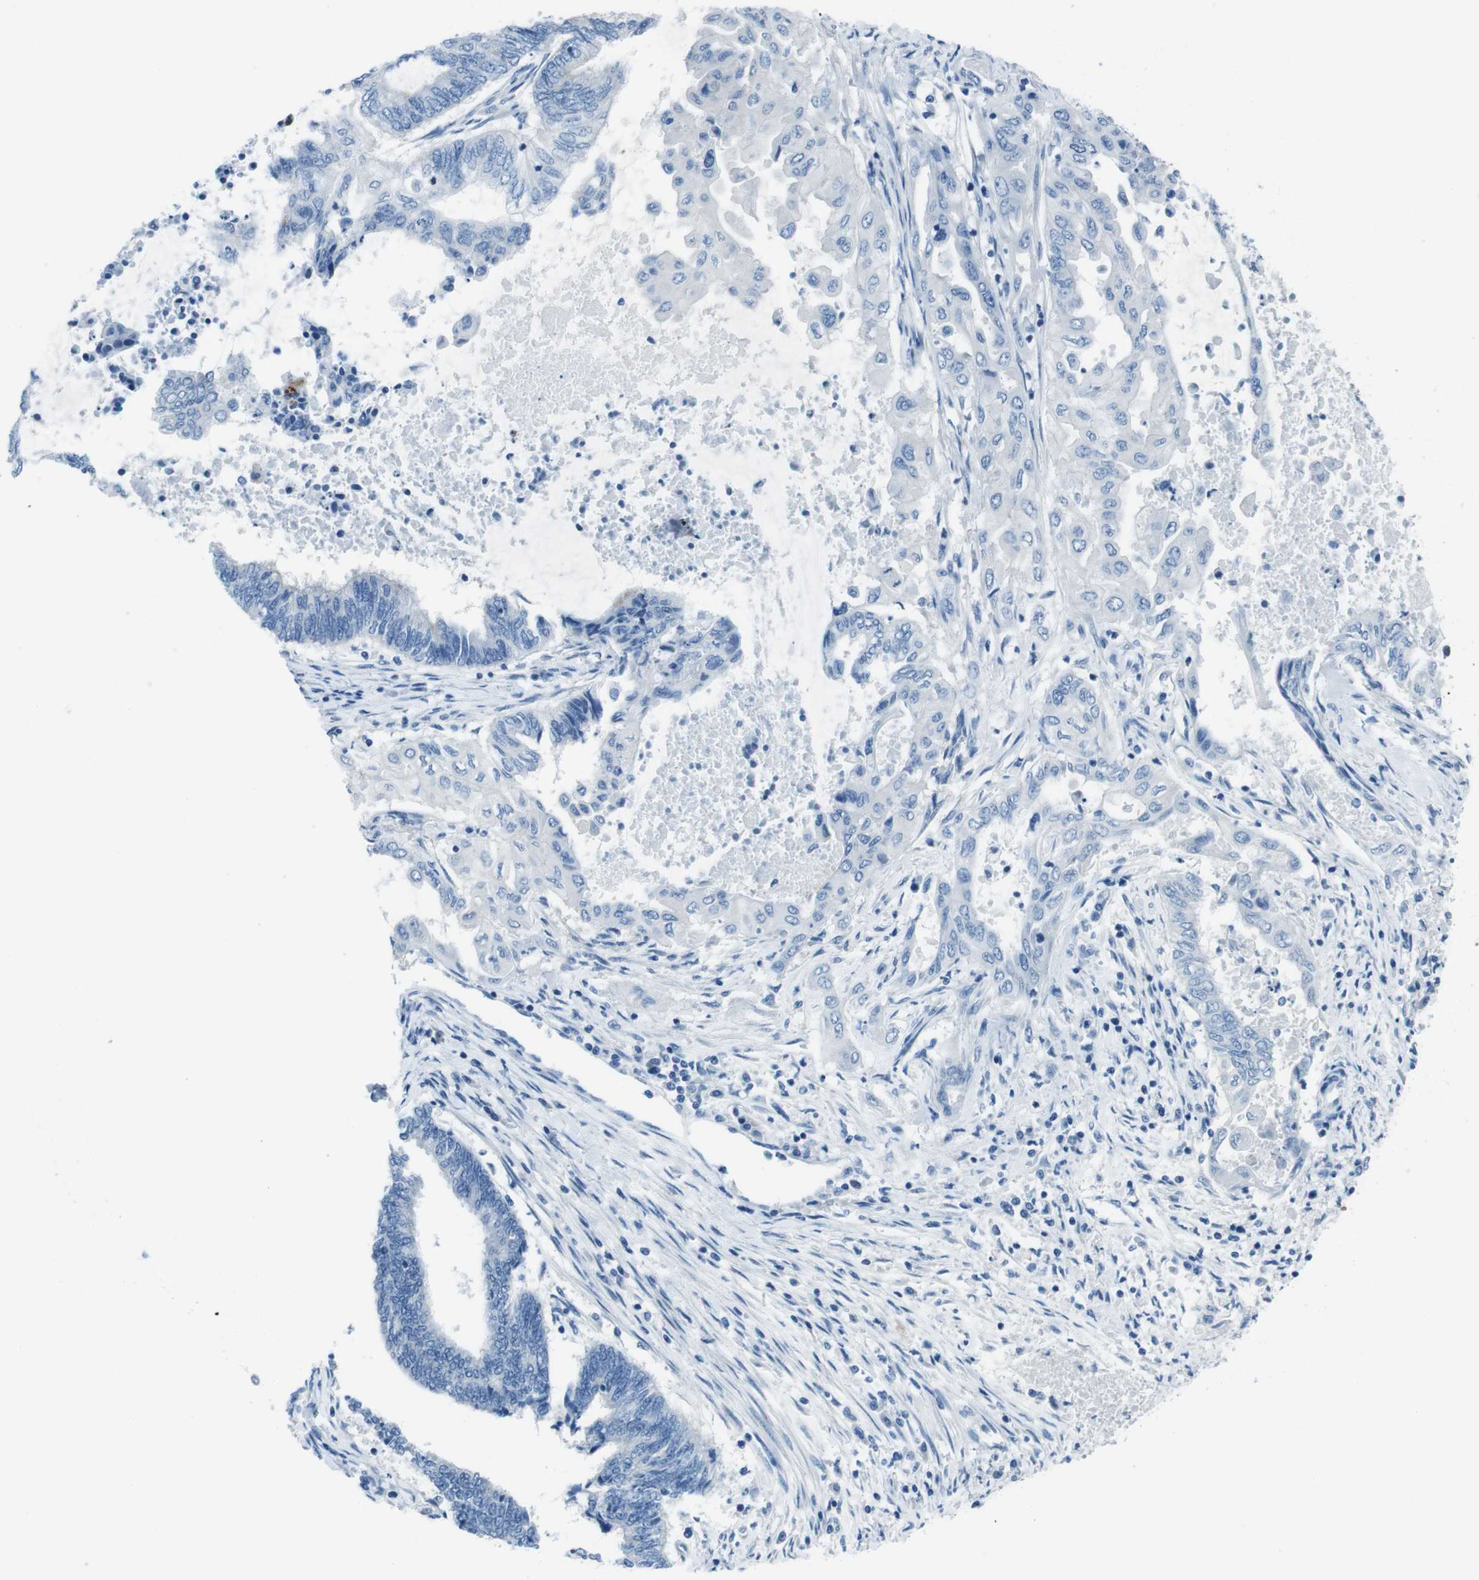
{"staining": {"intensity": "negative", "quantity": "none", "location": "none"}, "tissue": "endometrial cancer", "cell_type": "Tumor cells", "image_type": "cancer", "snomed": [{"axis": "morphology", "description": "Adenocarcinoma, NOS"}, {"axis": "topography", "description": "Uterus"}, {"axis": "topography", "description": "Endometrium"}], "caption": "A photomicrograph of adenocarcinoma (endometrial) stained for a protein reveals no brown staining in tumor cells.", "gene": "NANOS2", "patient": {"sex": "female", "age": 70}}